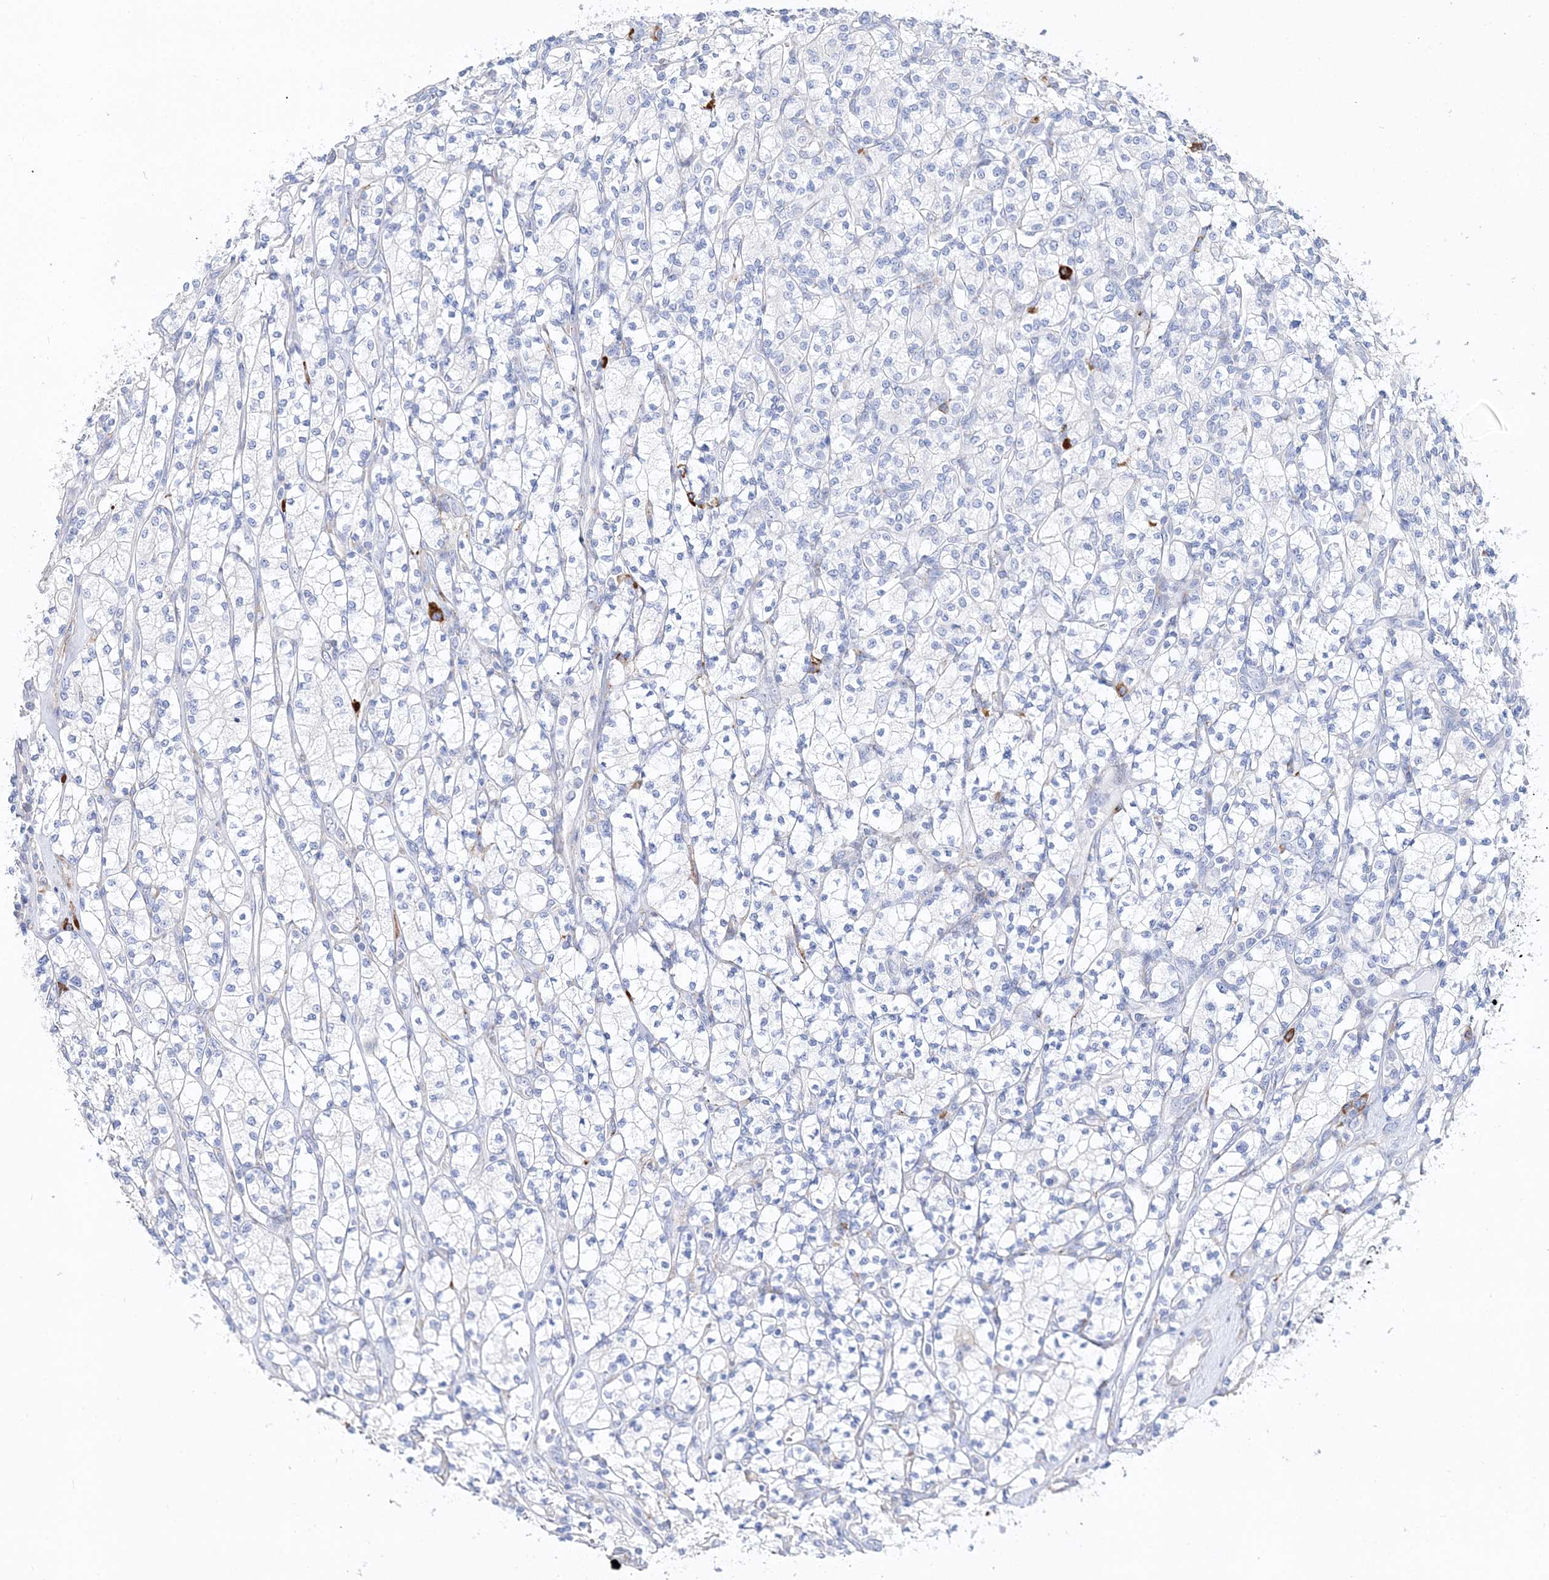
{"staining": {"intensity": "negative", "quantity": "none", "location": "none"}, "tissue": "renal cancer", "cell_type": "Tumor cells", "image_type": "cancer", "snomed": [{"axis": "morphology", "description": "Adenocarcinoma, NOS"}, {"axis": "topography", "description": "Kidney"}], "caption": "Tumor cells are negative for protein expression in human renal adenocarcinoma.", "gene": "TSPYL6", "patient": {"sex": "male", "age": 77}}